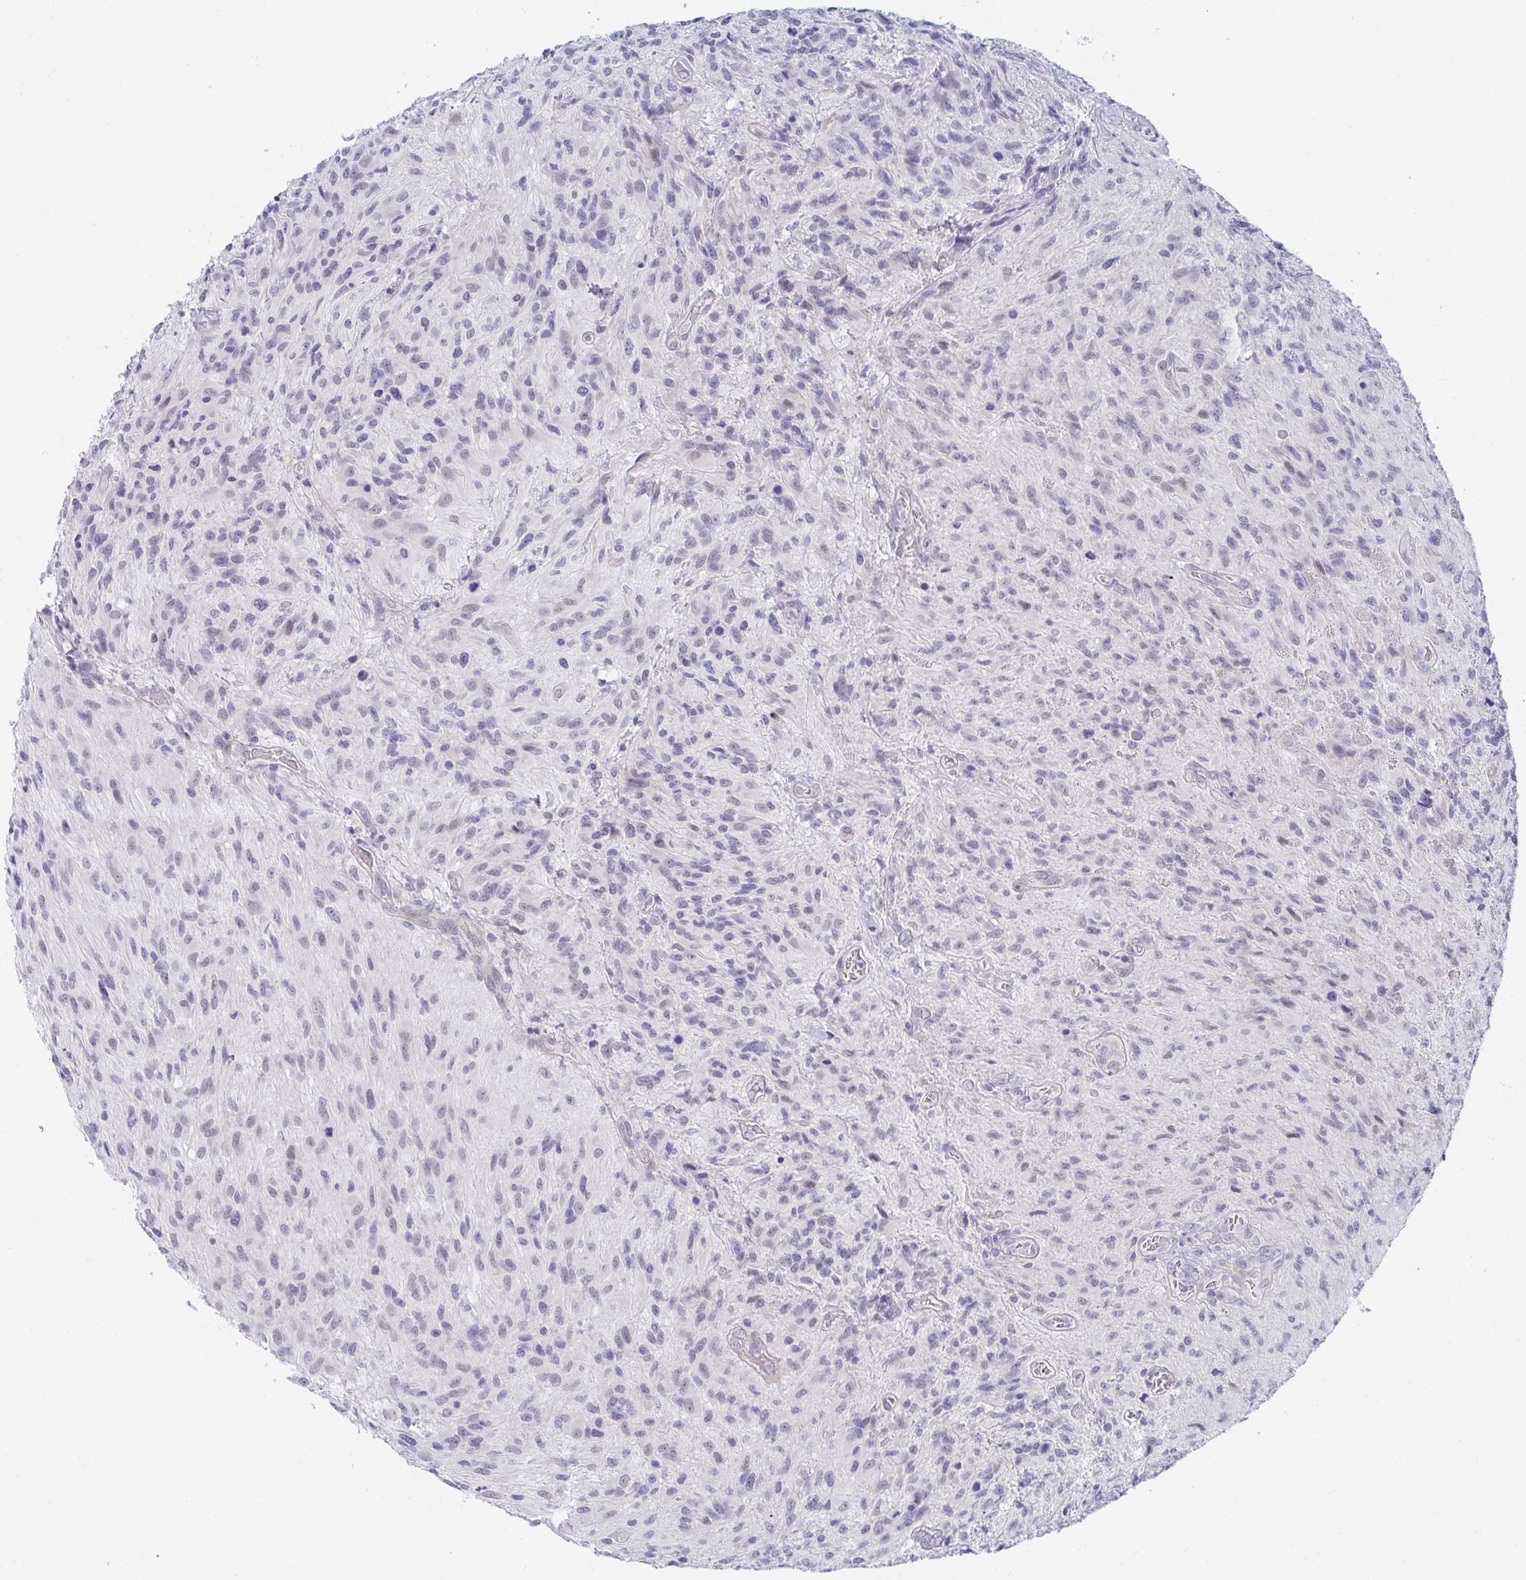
{"staining": {"intensity": "negative", "quantity": "none", "location": "none"}, "tissue": "glioma", "cell_type": "Tumor cells", "image_type": "cancer", "snomed": [{"axis": "morphology", "description": "Glioma, malignant, High grade"}, {"axis": "topography", "description": "Brain"}], "caption": "Protein analysis of glioma reveals no significant positivity in tumor cells.", "gene": "DAOA", "patient": {"sex": "male", "age": 47}}